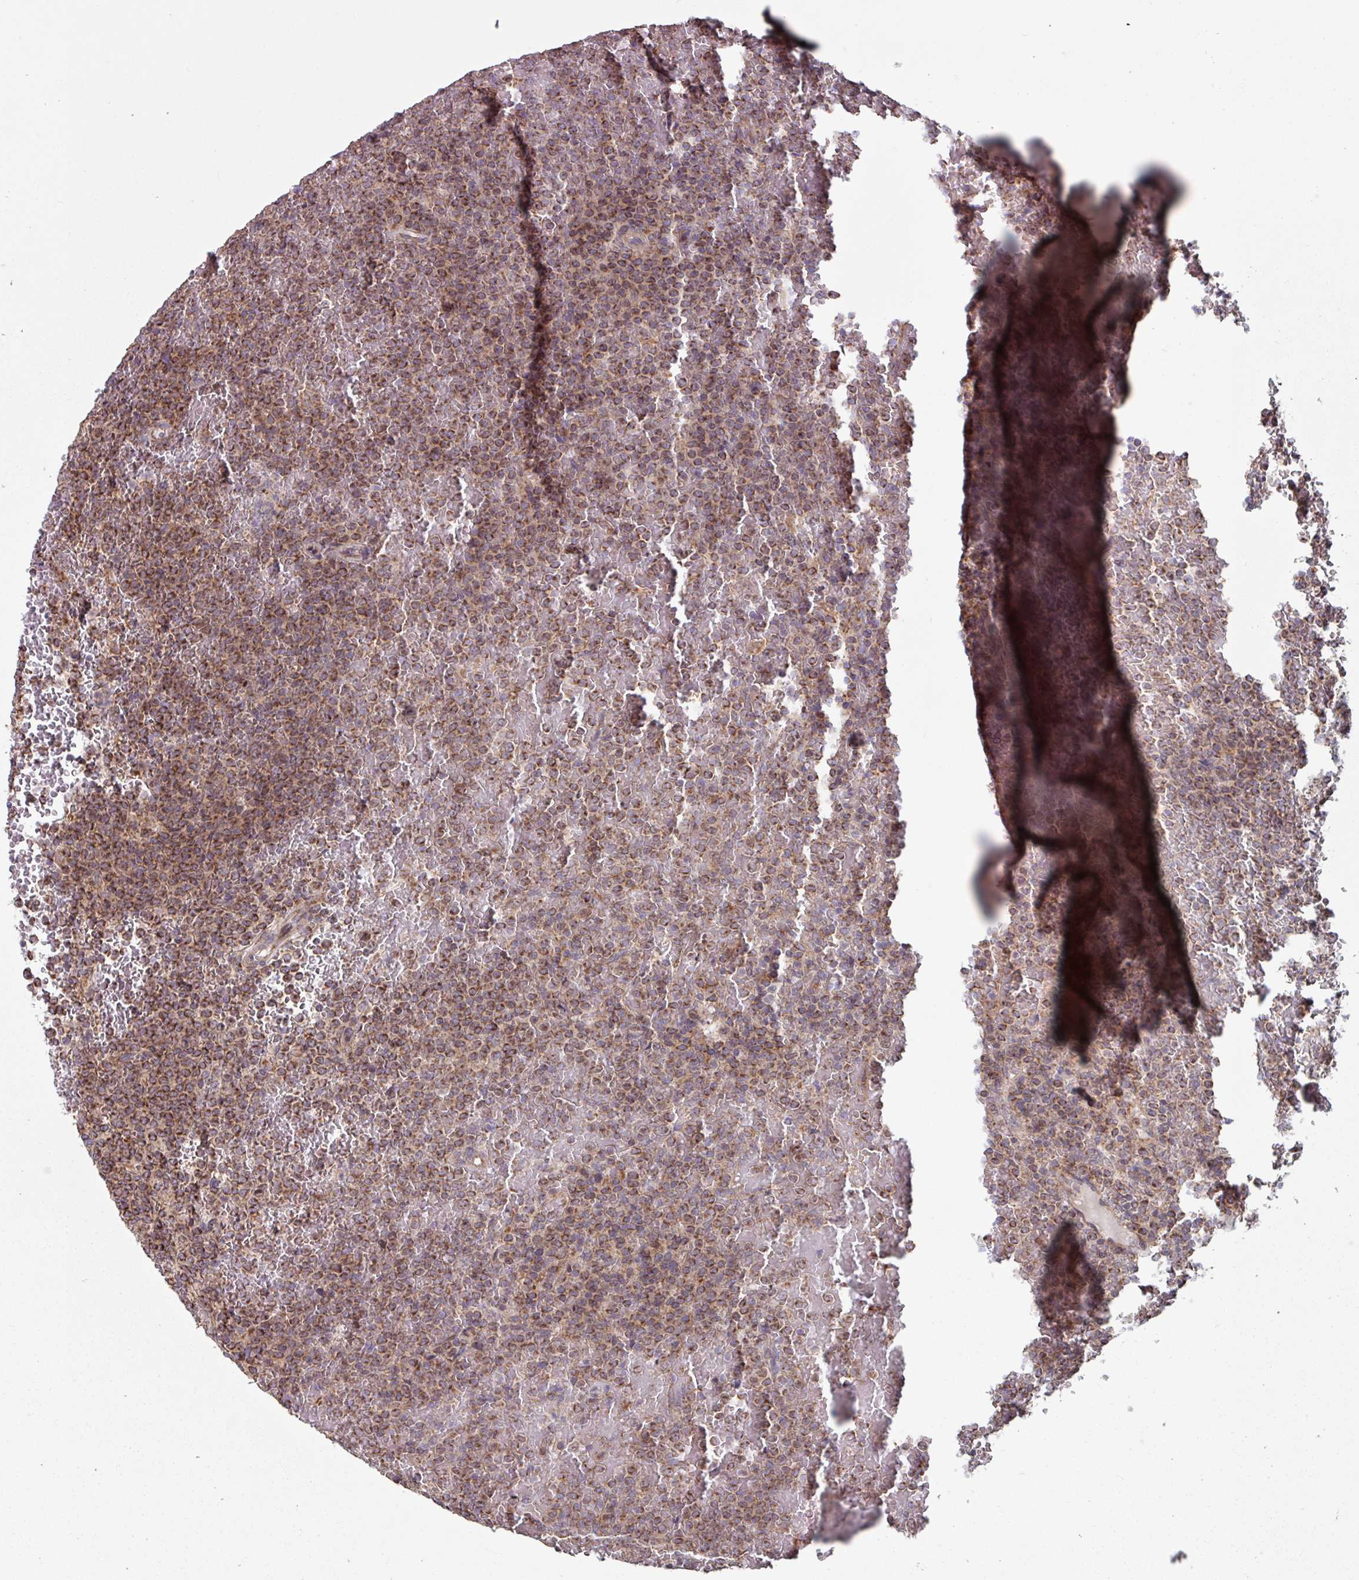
{"staining": {"intensity": "moderate", "quantity": ">75%", "location": "cytoplasmic/membranous"}, "tissue": "lymphoma", "cell_type": "Tumor cells", "image_type": "cancer", "snomed": [{"axis": "morphology", "description": "Malignant lymphoma, non-Hodgkin's type, Low grade"}, {"axis": "topography", "description": "Spleen"}], "caption": "Human malignant lymphoma, non-Hodgkin's type (low-grade) stained for a protein (brown) demonstrates moderate cytoplasmic/membranous positive positivity in approximately >75% of tumor cells.", "gene": "COX7C", "patient": {"sex": "male", "age": 60}}